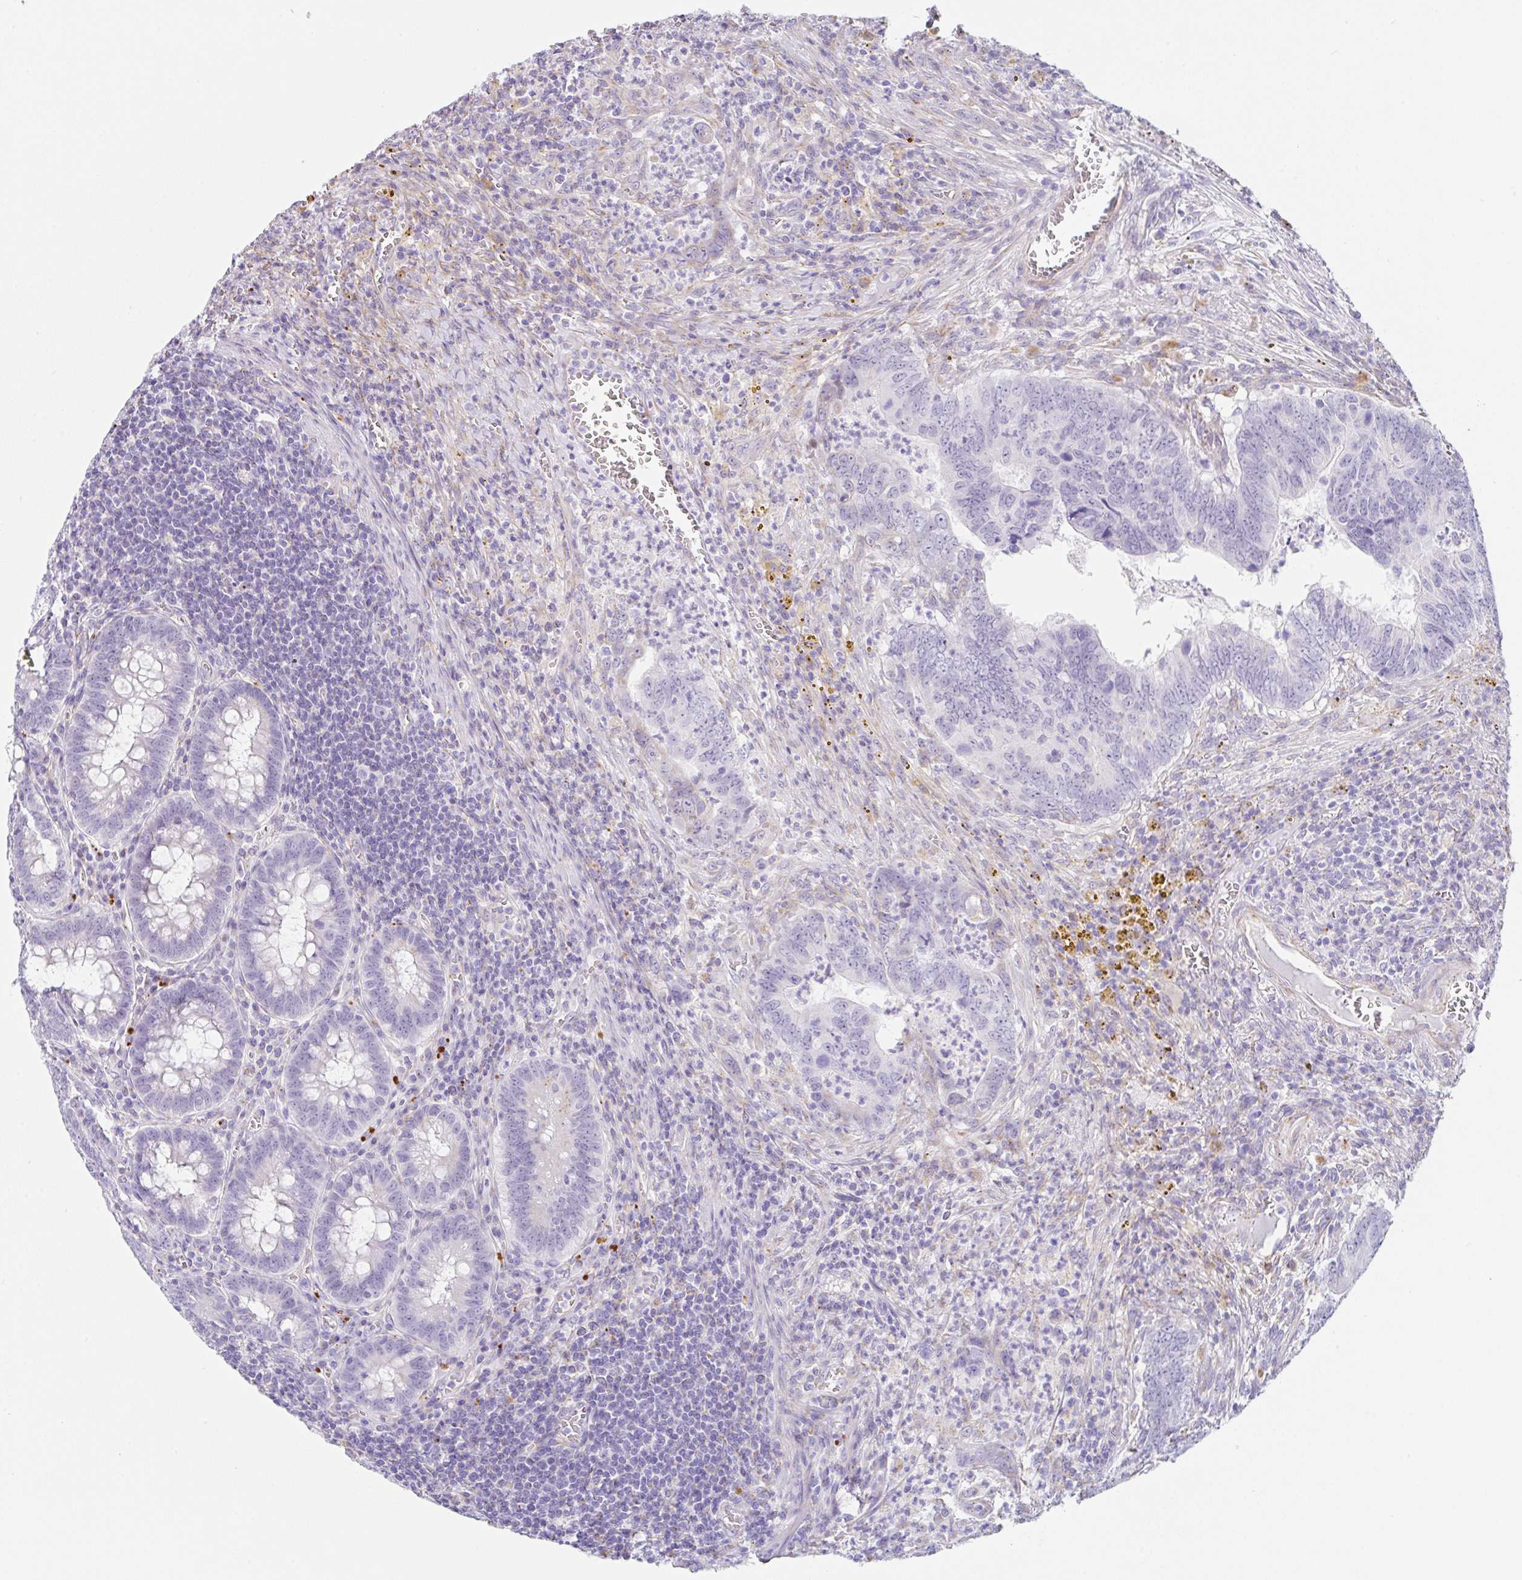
{"staining": {"intensity": "negative", "quantity": "none", "location": "none"}, "tissue": "colorectal cancer", "cell_type": "Tumor cells", "image_type": "cancer", "snomed": [{"axis": "morphology", "description": "Adenocarcinoma, NOS"}, {"axis": "topography", "description": "Colon"}], "caption": "Immunohistochemistry (IHC) of human adenocarcinoma (colorectal) demonstrates no expression in tumor cells.", "gene": "DKK4", "patient": {"sex": "male", "age": 86}}